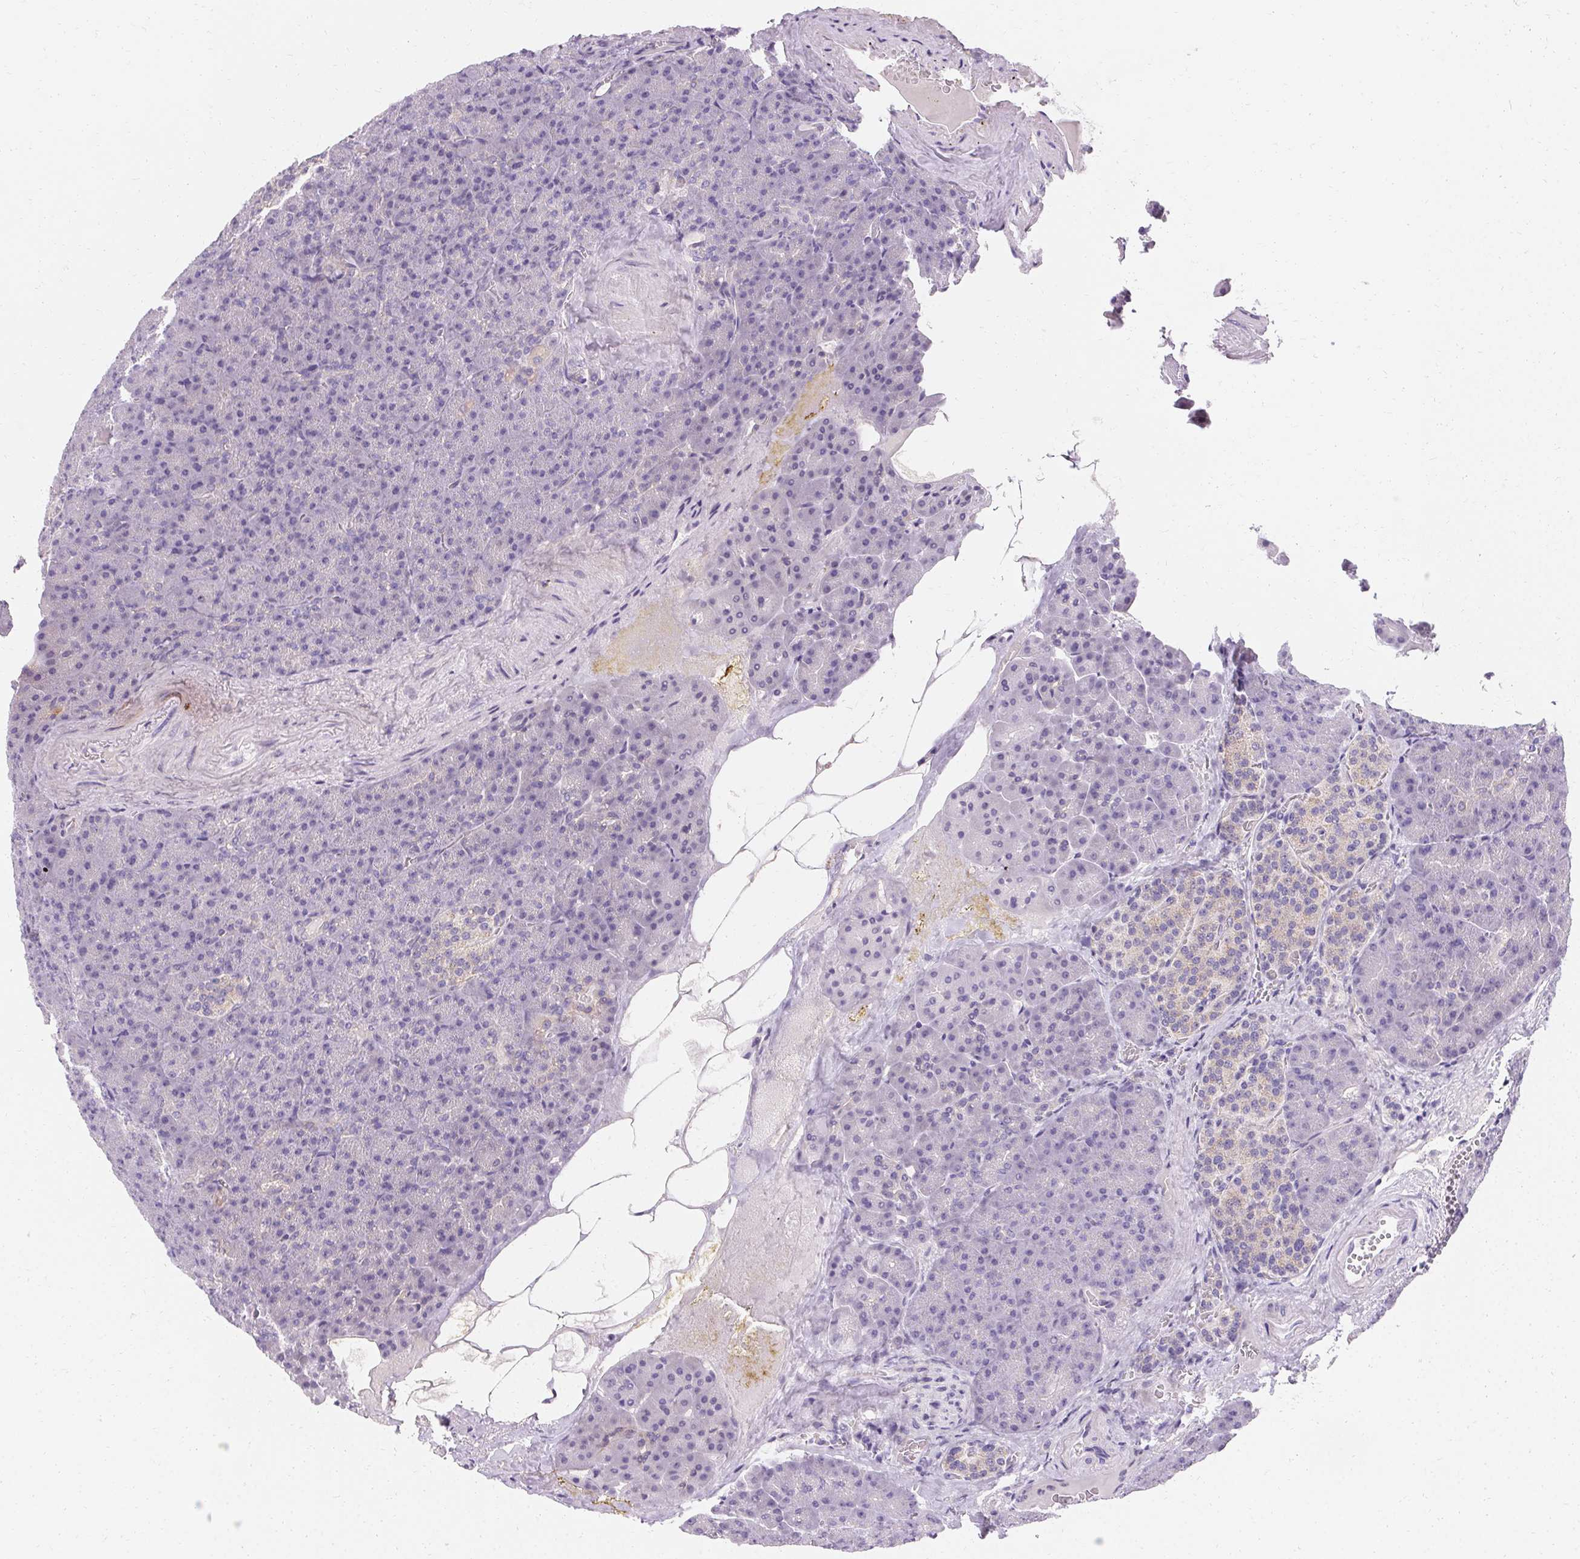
{"staining": {"intensity": "negative", "quantity": "none", "location": "none"}, "tissue": "pancreas", "cell_type": "Exocrine glandular cells", "image_type": "normal", "snomed": [{"axis": "morphology", "description": "Normal tissue, NOS"}, {"axis": "topography", "description": "Pancreas"}], "caption": "This photomicrograph is of normal pancreas stained with immunohistochemistry to label a protein in brown with the nuclei are counter-stained blue. There is no expression in exocrine glandular cells. Brightfield microscopy of IHC stained with DAB (brown) and hematoxylin (blue), captured at high magnification.", "gene": "TRIP13", "patient": {"sex": "female", "age": 74}}